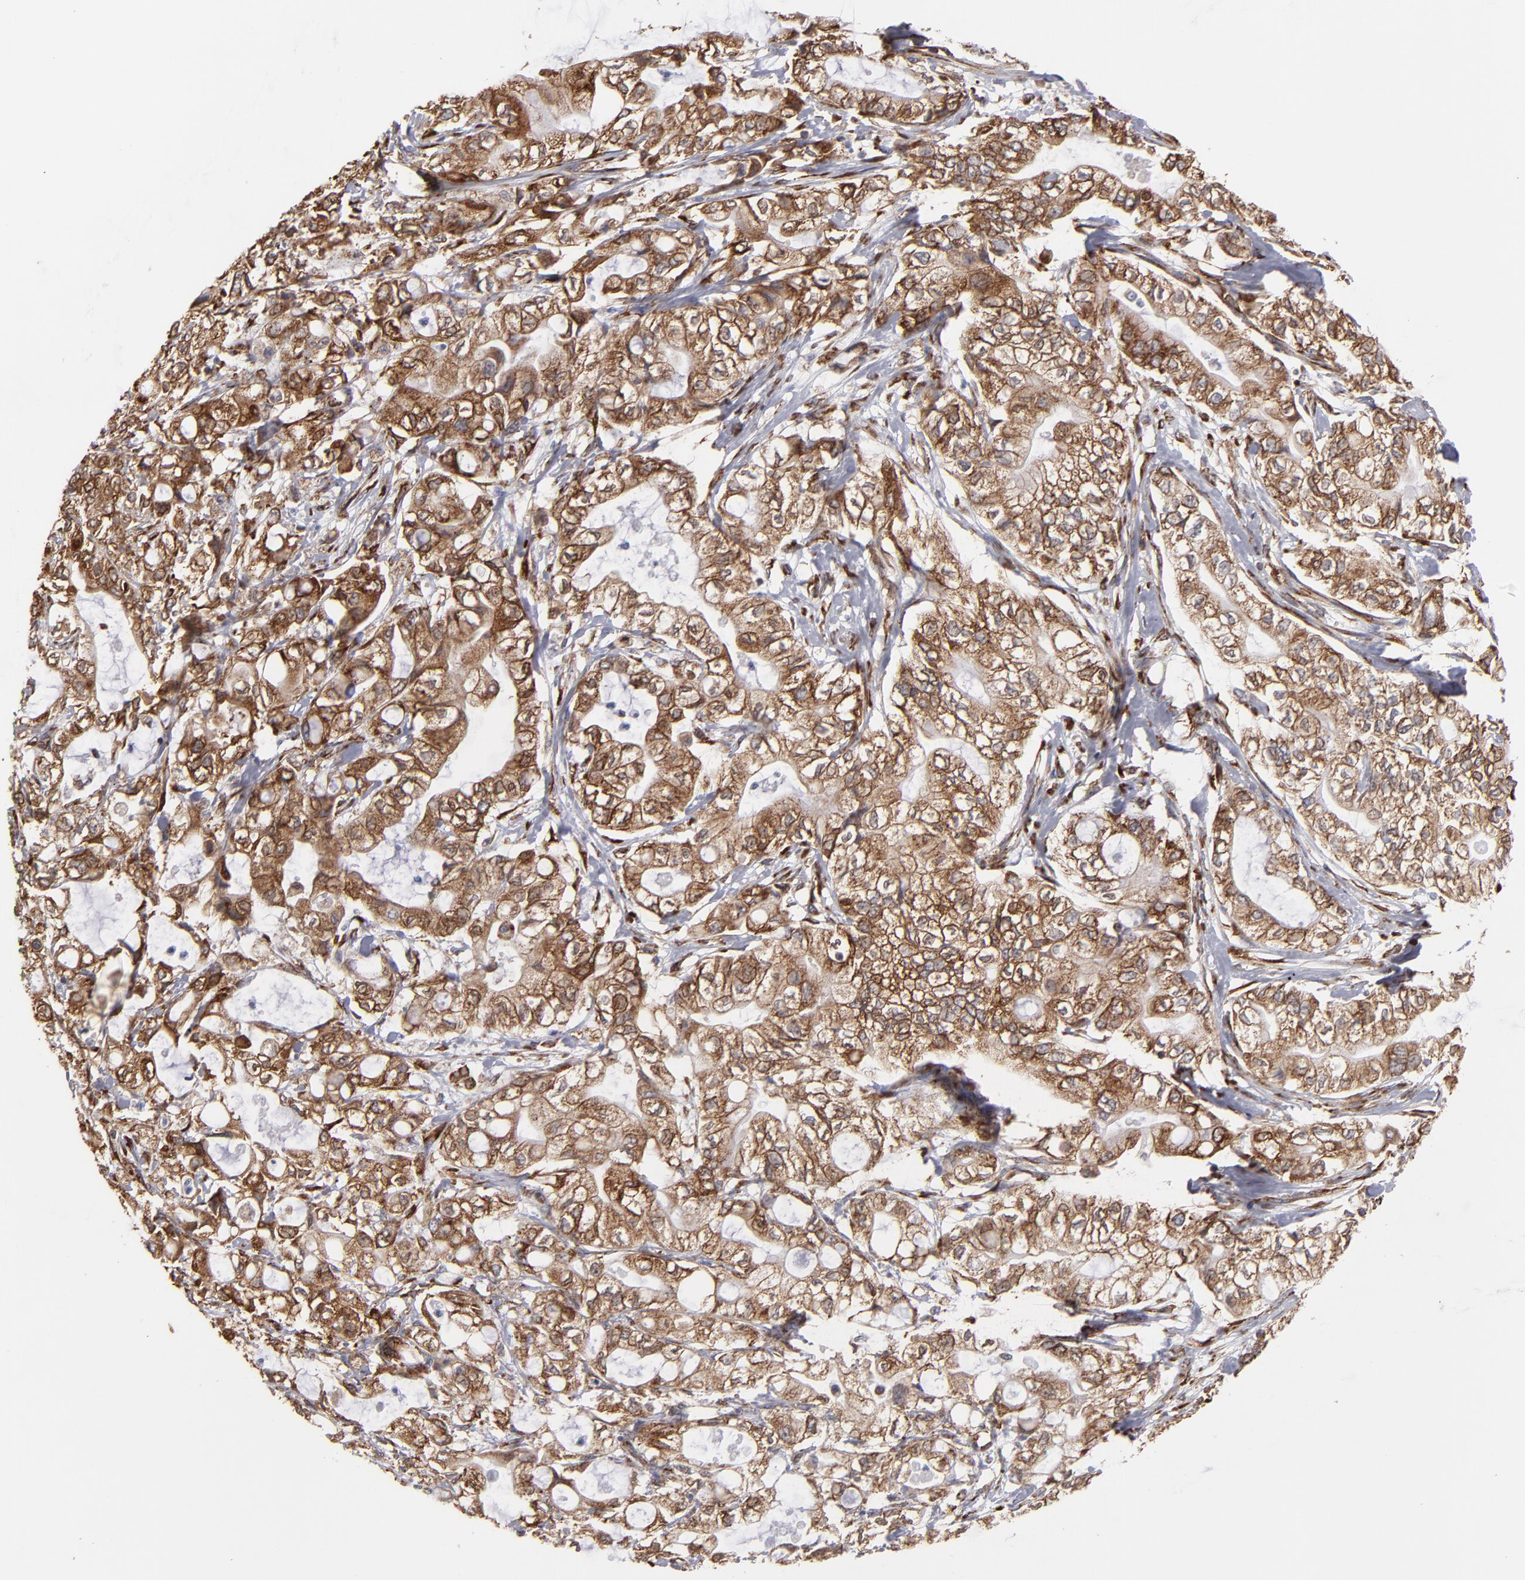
{"staining": {"intensity": "moderate", "quantity": ">75%", "location": "cytoplasmic/membranous"}, "tissue": "pancreatic cancer", "cell_type": "Tumor cells", "image_type": "cancer", "snomed": [{"axis": "morphology", "description": "Adenocarcinoma, NOS"}, {"axis": "topography", "description": "Pancreas"}], "caption": "Immunohistochemical staining of adenocarcinoma (pancreatic) demonstrates moderate cytoplasmic/membranous protein expression in about >75% of tumor cells.", "gene": "KTN1", "patient": {"sex": "male", "age": 79}}